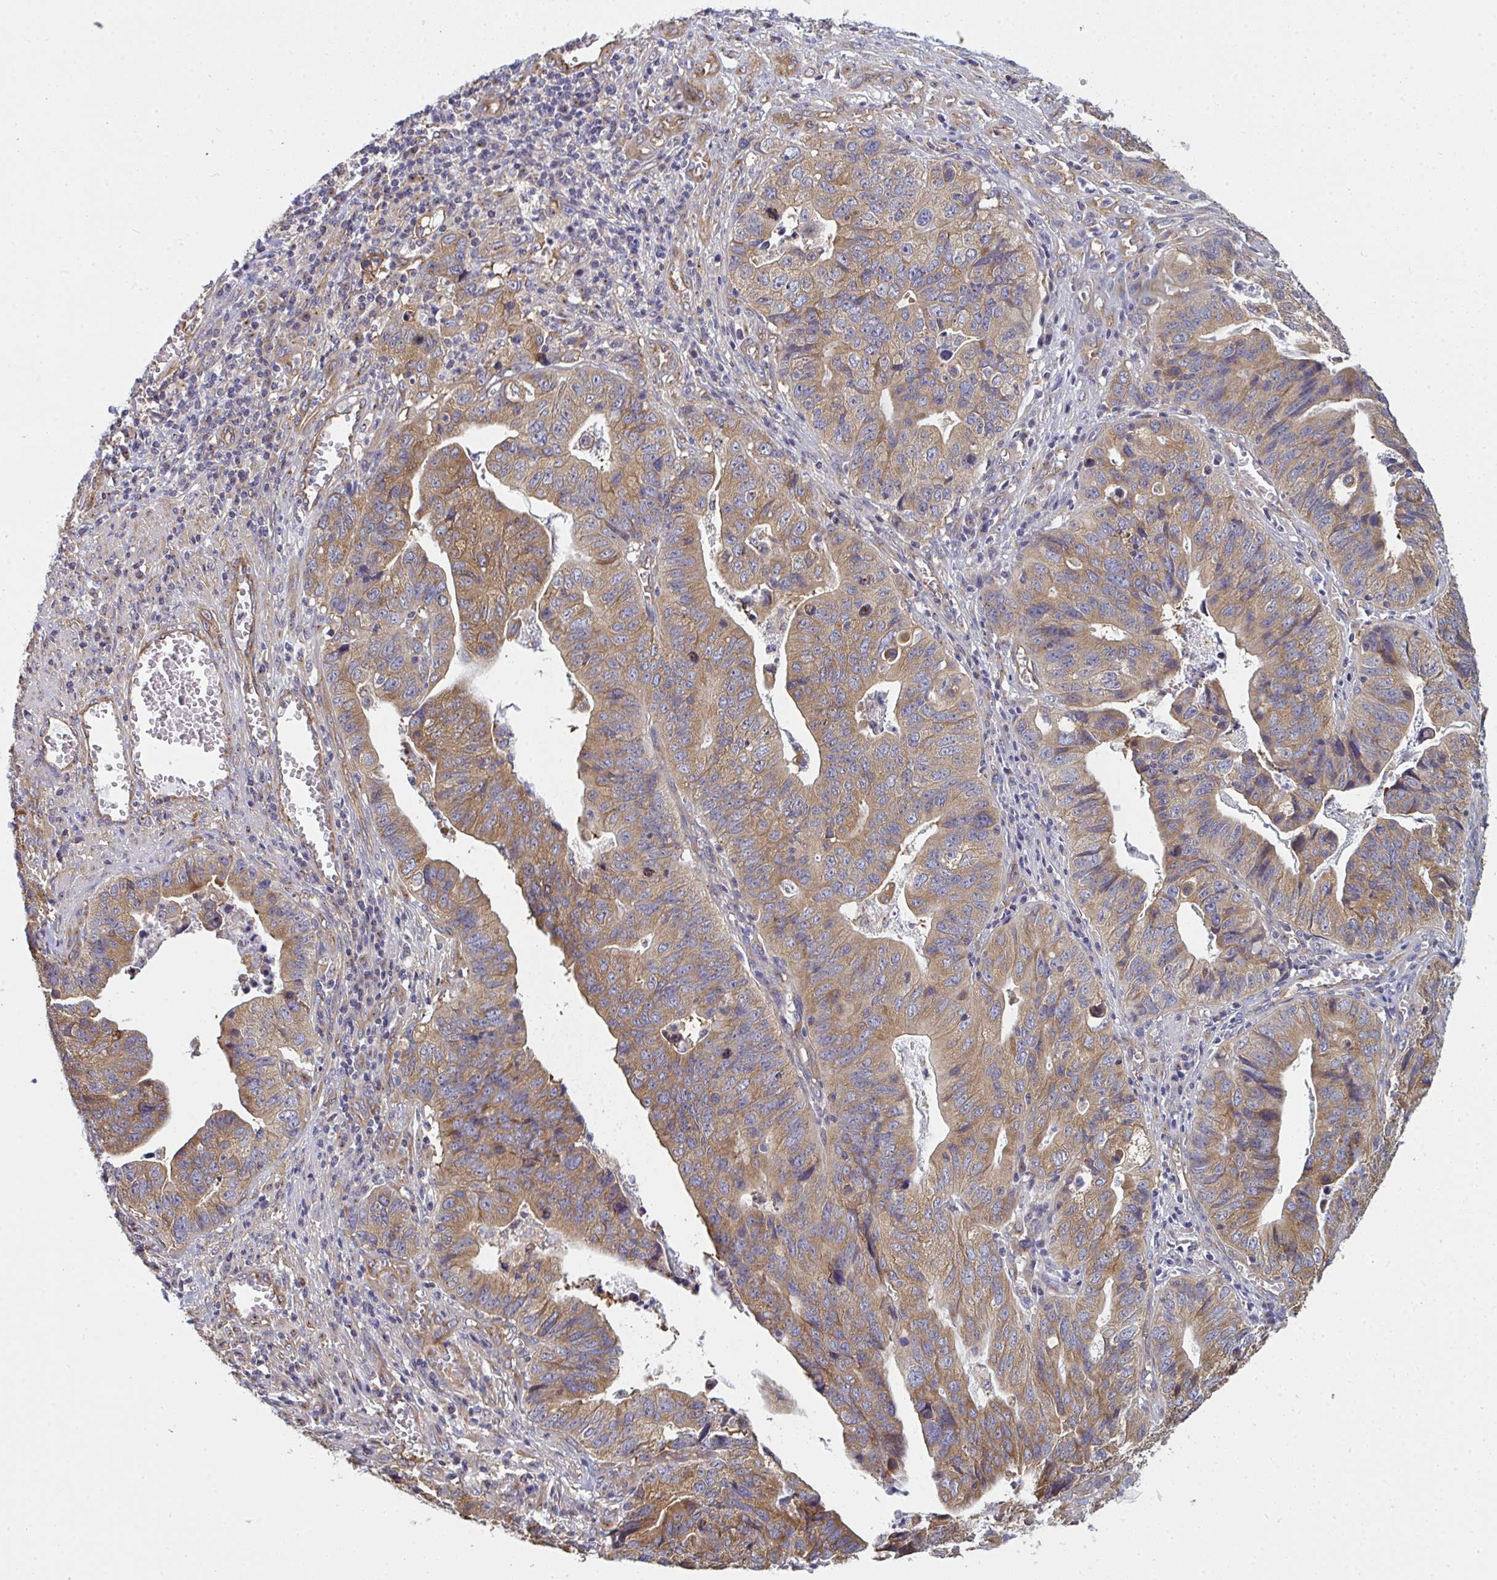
{"staining": {"intensity": "moderate", "quantity": ">75%", "location": "cytoplasmic/membranous"}, "tissue": "stomach cancer", "cell_type": "Tumor cells", "image_type": "cancer", "snomed": [{"axis": "morphology", "description": "Adenocarcinoma, NOS"}, {"axis": "topography", "description": "Stomach, upper"}], "caption": "Stomach cancer stained with a protein marker demonstrates moderate staining in tumor cells.", "gene": "DYNC1I2", "patient": {"sex": "female", "age": 67}}